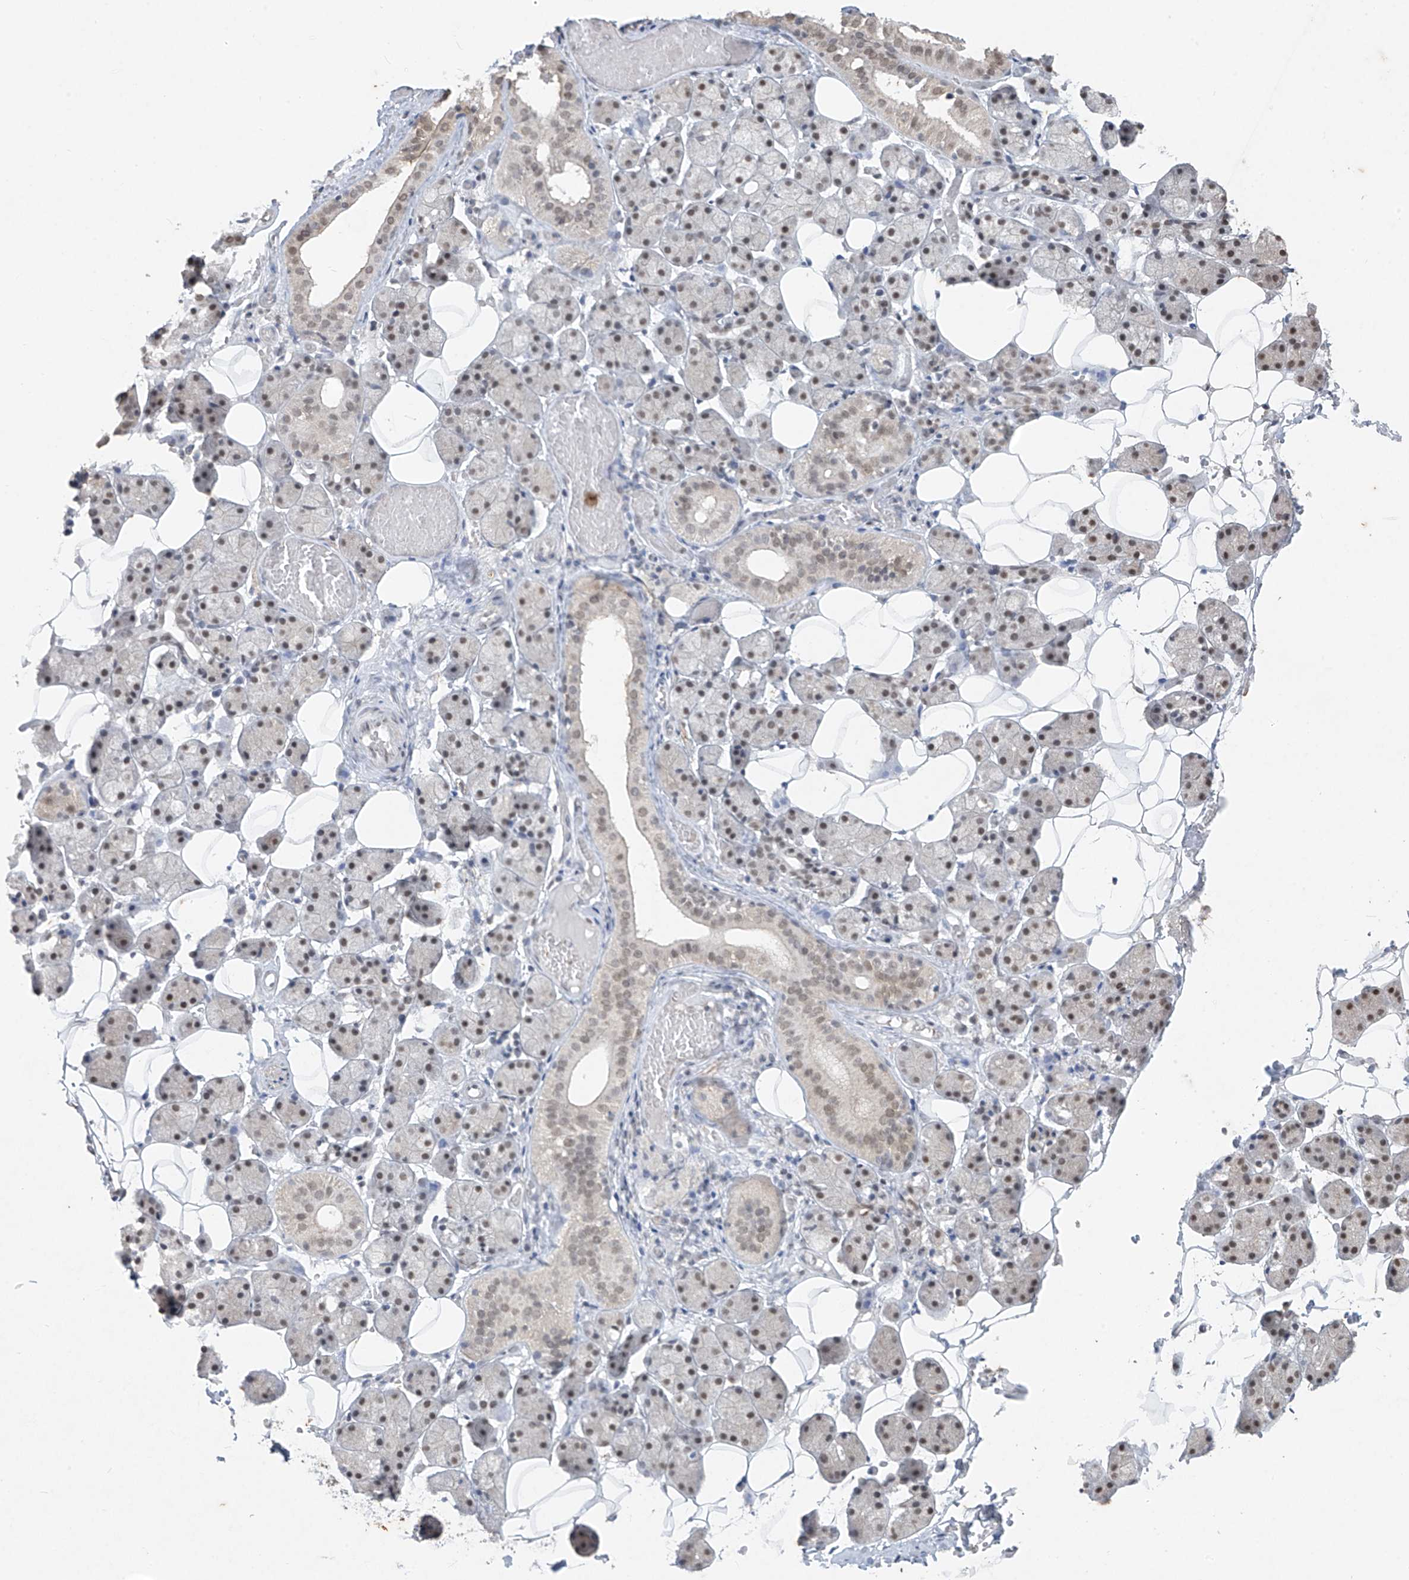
{"staining": {"intensity": "weak", "quantity": "25%-75%", "location": "cytoplasmic/membranous"}, "tissue": "salivary gland", "cell_type": "Glandular cells", "image_type": "normal", "snomed": [{"axis": "morphology", "description": "Normal tissue, NOS"}, {"axis": "topography", "description": "Salivary gland"}], "caption": "Immunohistochemistry photomicrograph of unremarkable human salivary gland stained for a protein (brown), which exhibits low levels of weak cytoplasmic/membranous positivity in about 25%-75% of glandular cells.", "gene": "TFEC", "patient": {"sex": "female", "age": 33}}